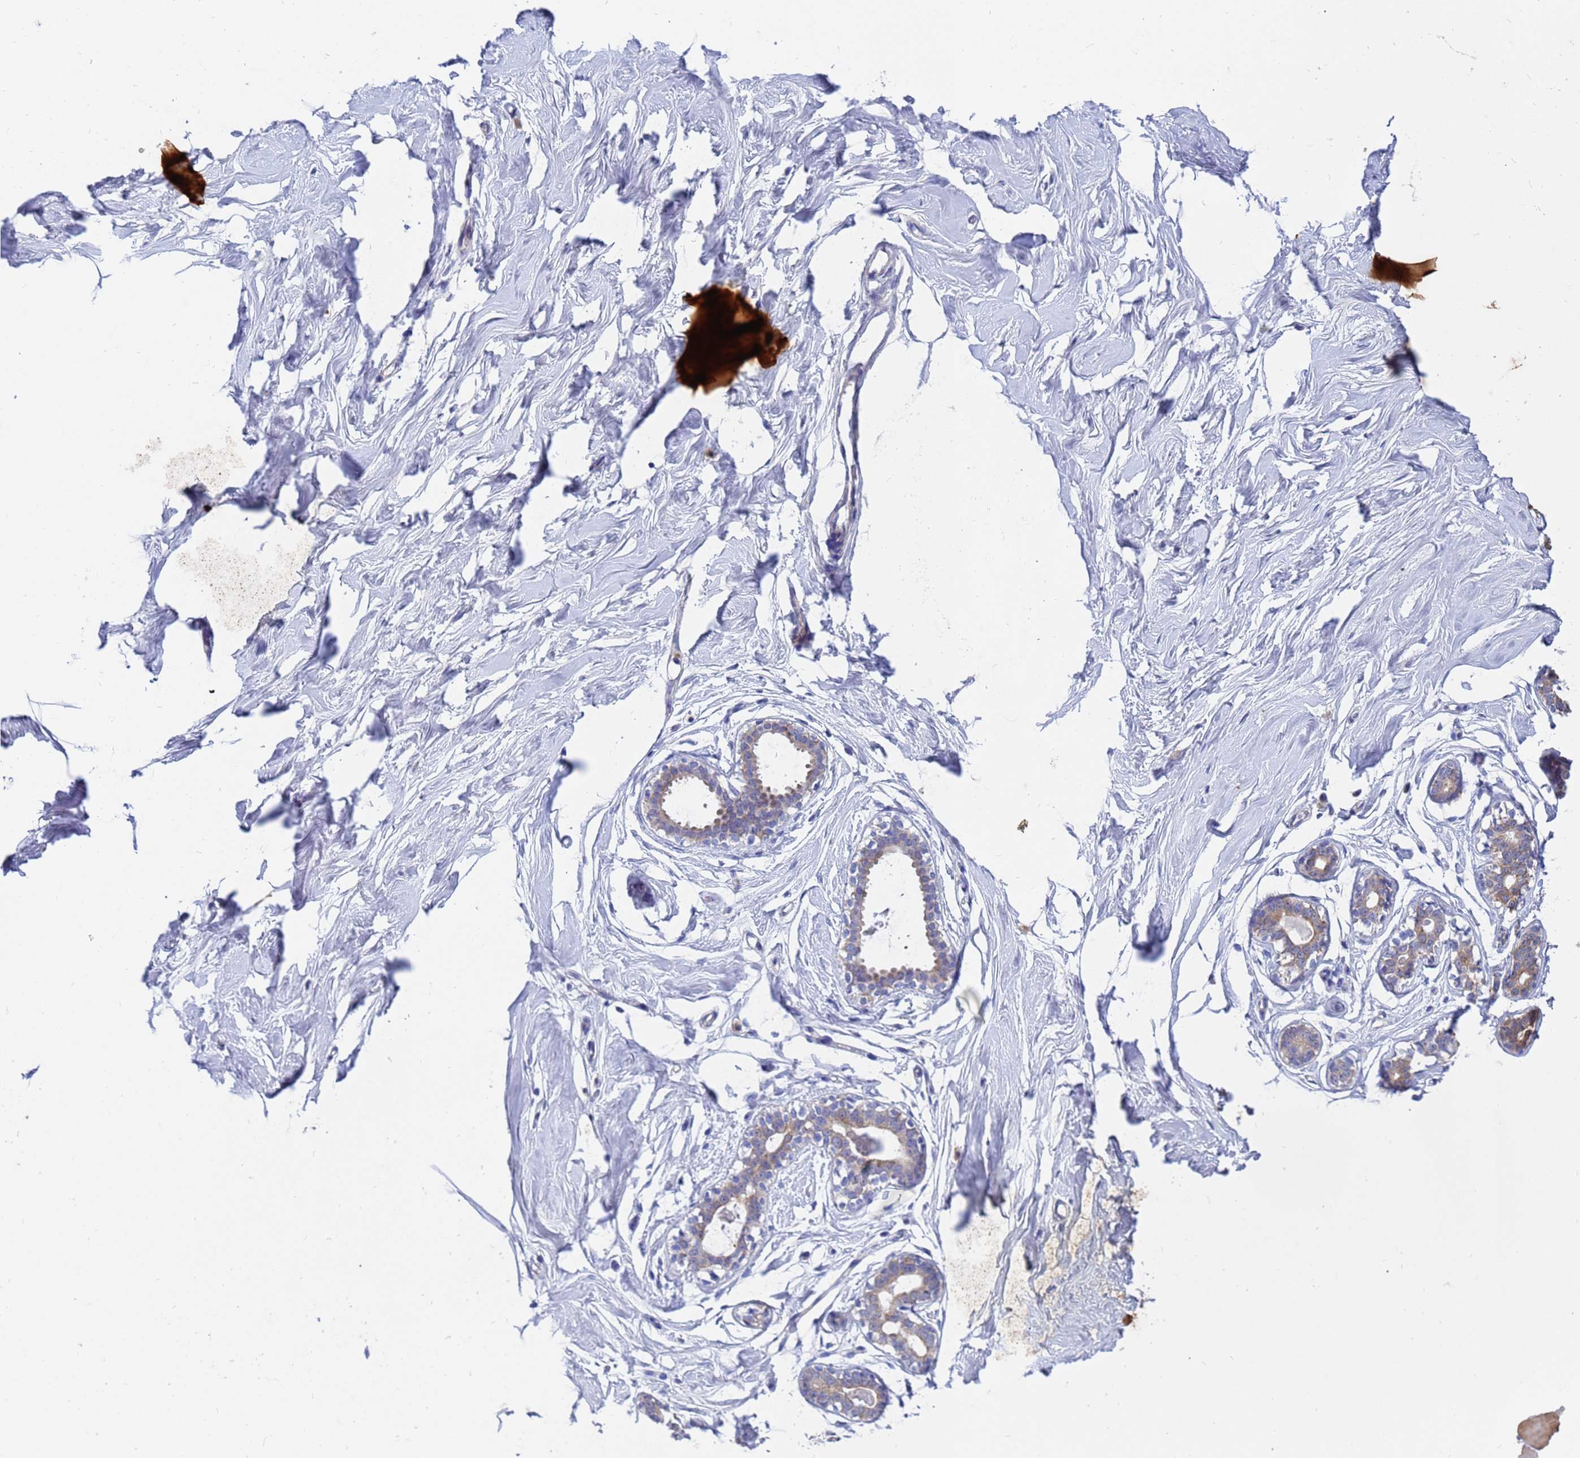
{"staining": {"intensity": "negative", "quantity": "none", "location": "none"}, "tissue": "breast", "cell_type": "Adipocytes", "image_type": "normal", "snomed": [{"axis": "morphology", "description": "Normal tissue, NOS"}, {"axis": "morphology", "description": "Adenoma, NOS"}, {"axis": "topography", "description": "Breast"}], "caption": "IHC histopathology image of normal breast stained for a protein (brown), which demonstrates no positivity in adipocytes.", "gene": "TTLL11", "patient": {"sex": "female", "age": 23}}